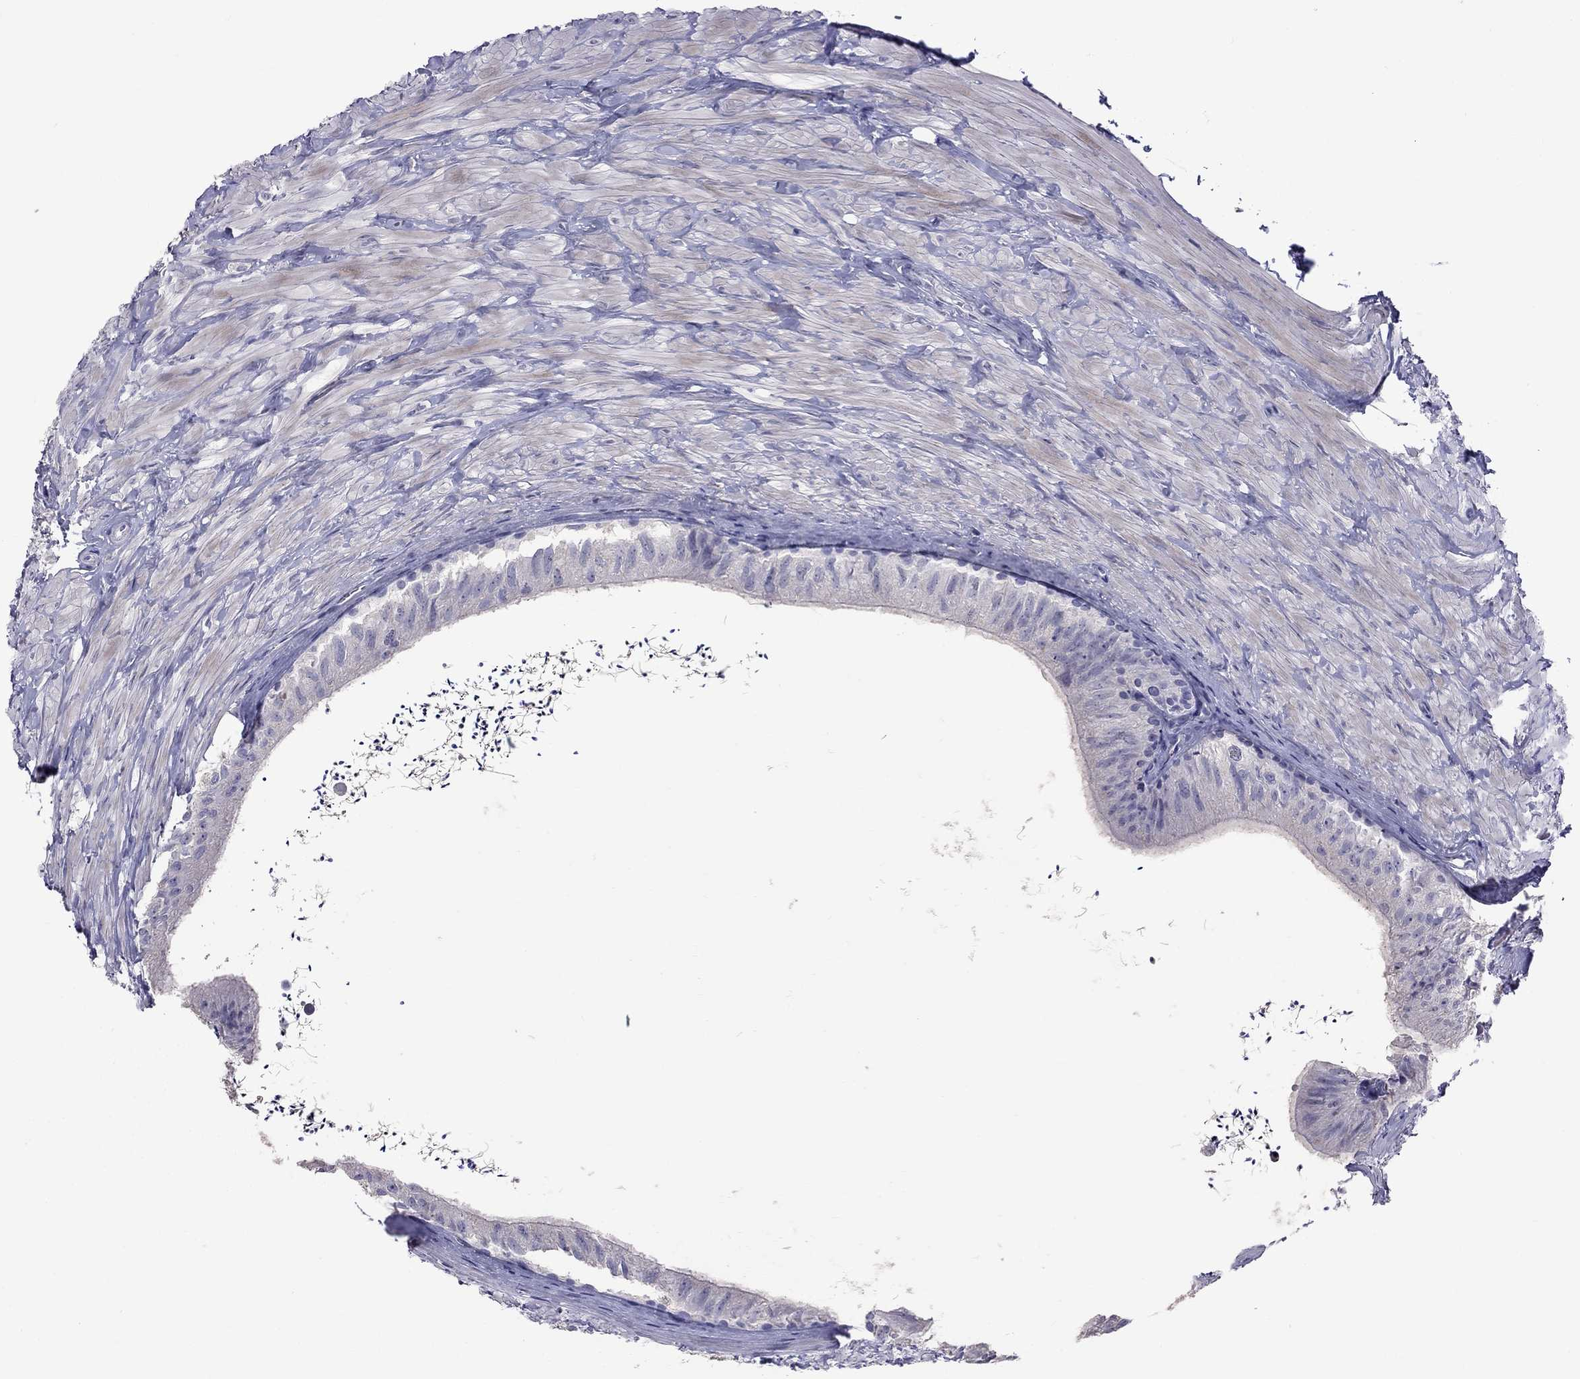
{"staining": {"intensity": "negative", "quantity": "none", "location": "none"}, "tissue": "epididymis", "cell_type": "Glandular cells", "image_type": "normal", "snomed": [{"axis": "morphology", "description": "Normal tissue, NOS"}, {"axis": "topography", "description": "Epididymis"}], "caption": "Human epididymis stained for a protein using immunohistochemistry shows no expression in glandular cells.", "gene": "CFAP91", "patient": {"sex": "male", "age": 32}}